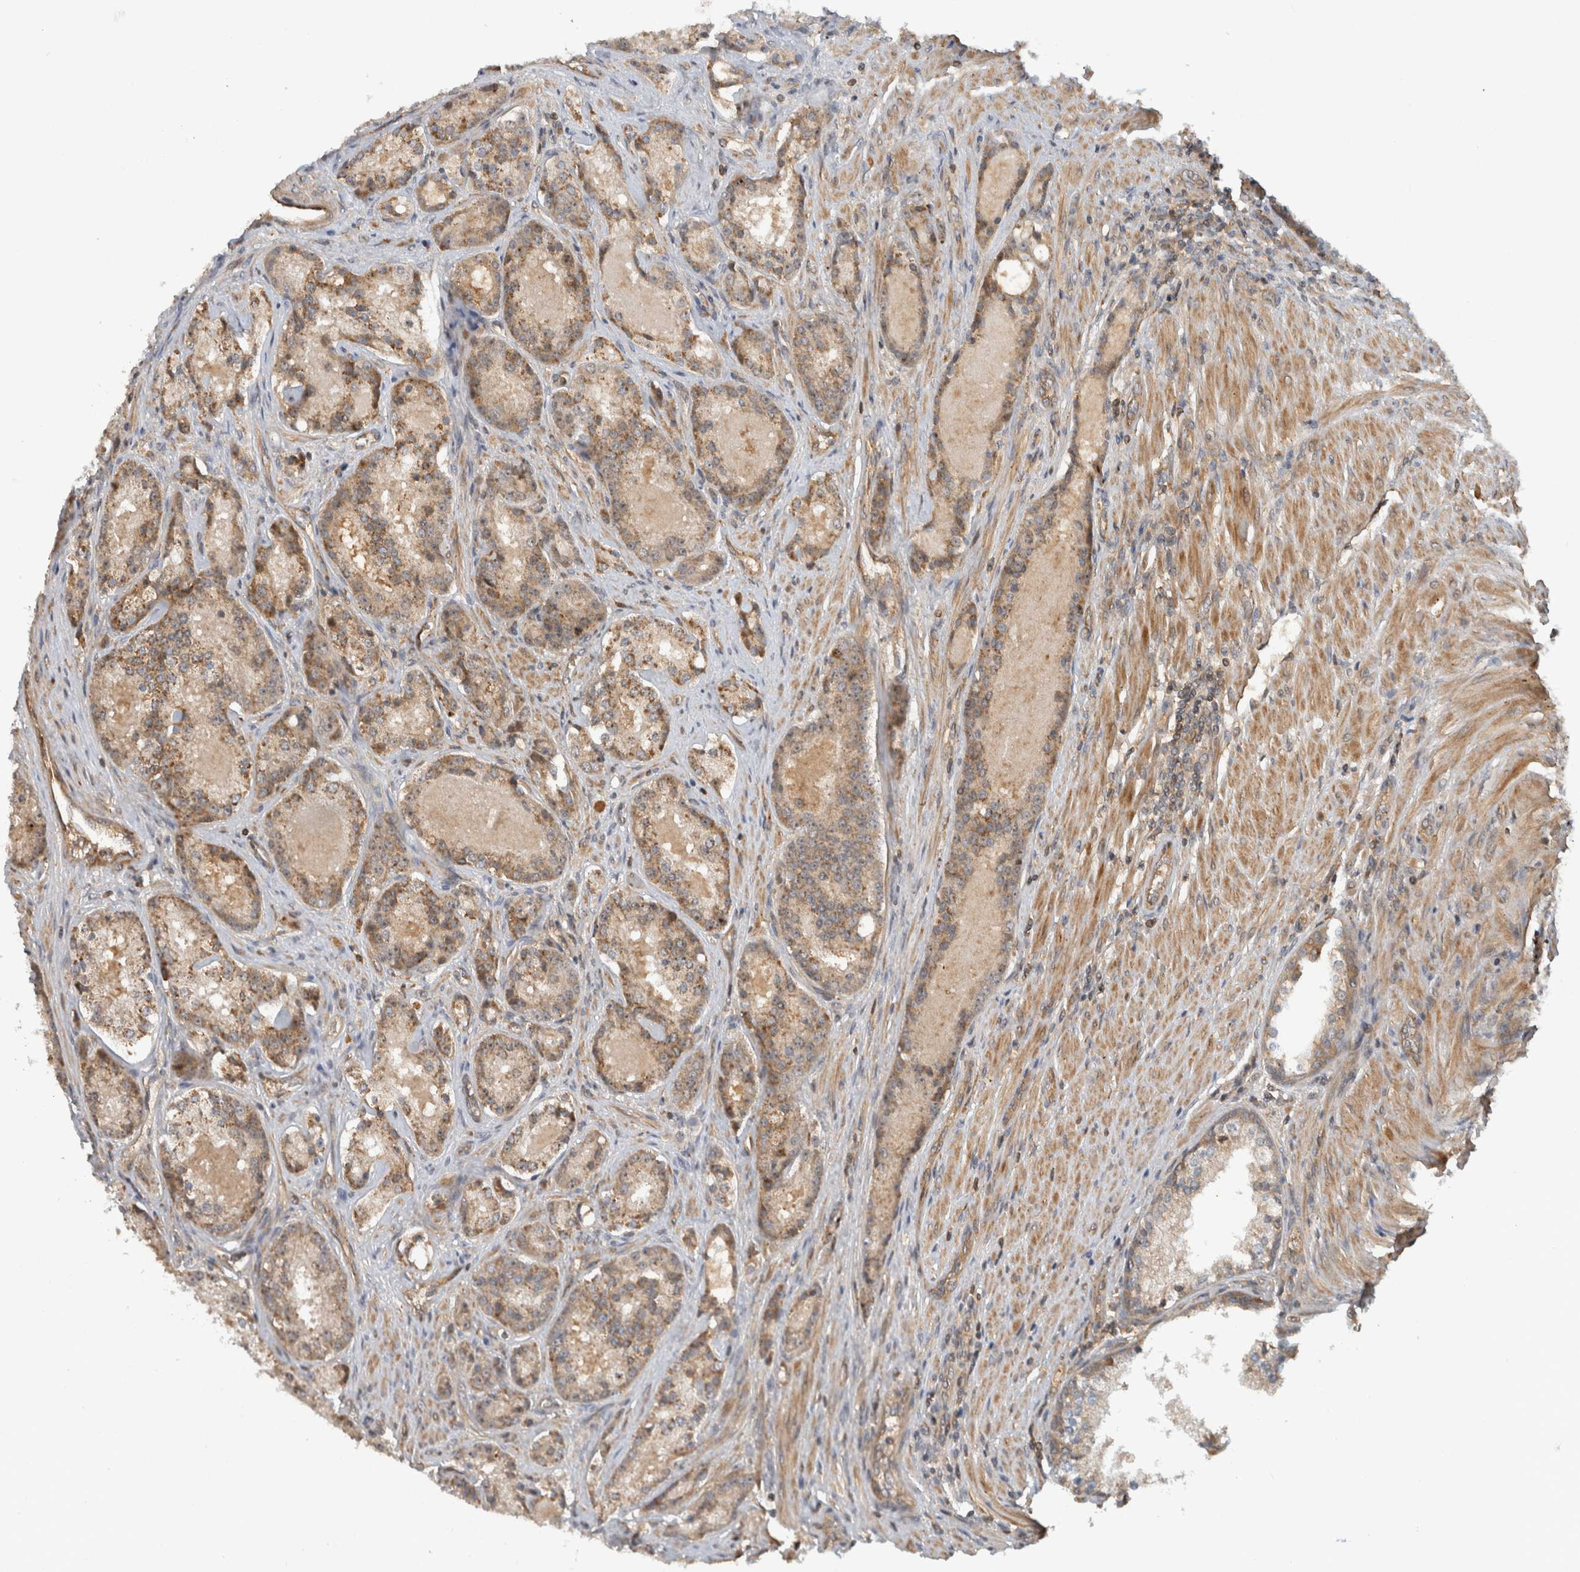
{"staining": {"intensity": "moderate", "quantity": "25%-75%", "location": "cytoplasmic/membranous"}, "tissue": "prostate cancer", "cell_type": "Tumor cells", "image_type": "cancer", "snomed": [{"axis": "morphology", "description": "Adenocarcinoma, High grade"}, {"axis": "topography", "description": "Prostate"}], "caption": "Immunohistochemical staining of human prostate high-grade adenocarcinoma shows medium levels of moderate cytoplasmic/membranous staining in approximately 25%-75% of tumor cells. (DAB (3,3'-diaminobenzidine) IHC with brightfield microscopy, high magnification).", "gene": "WASF2", "patient": {"sex": "male", "age": 60}}